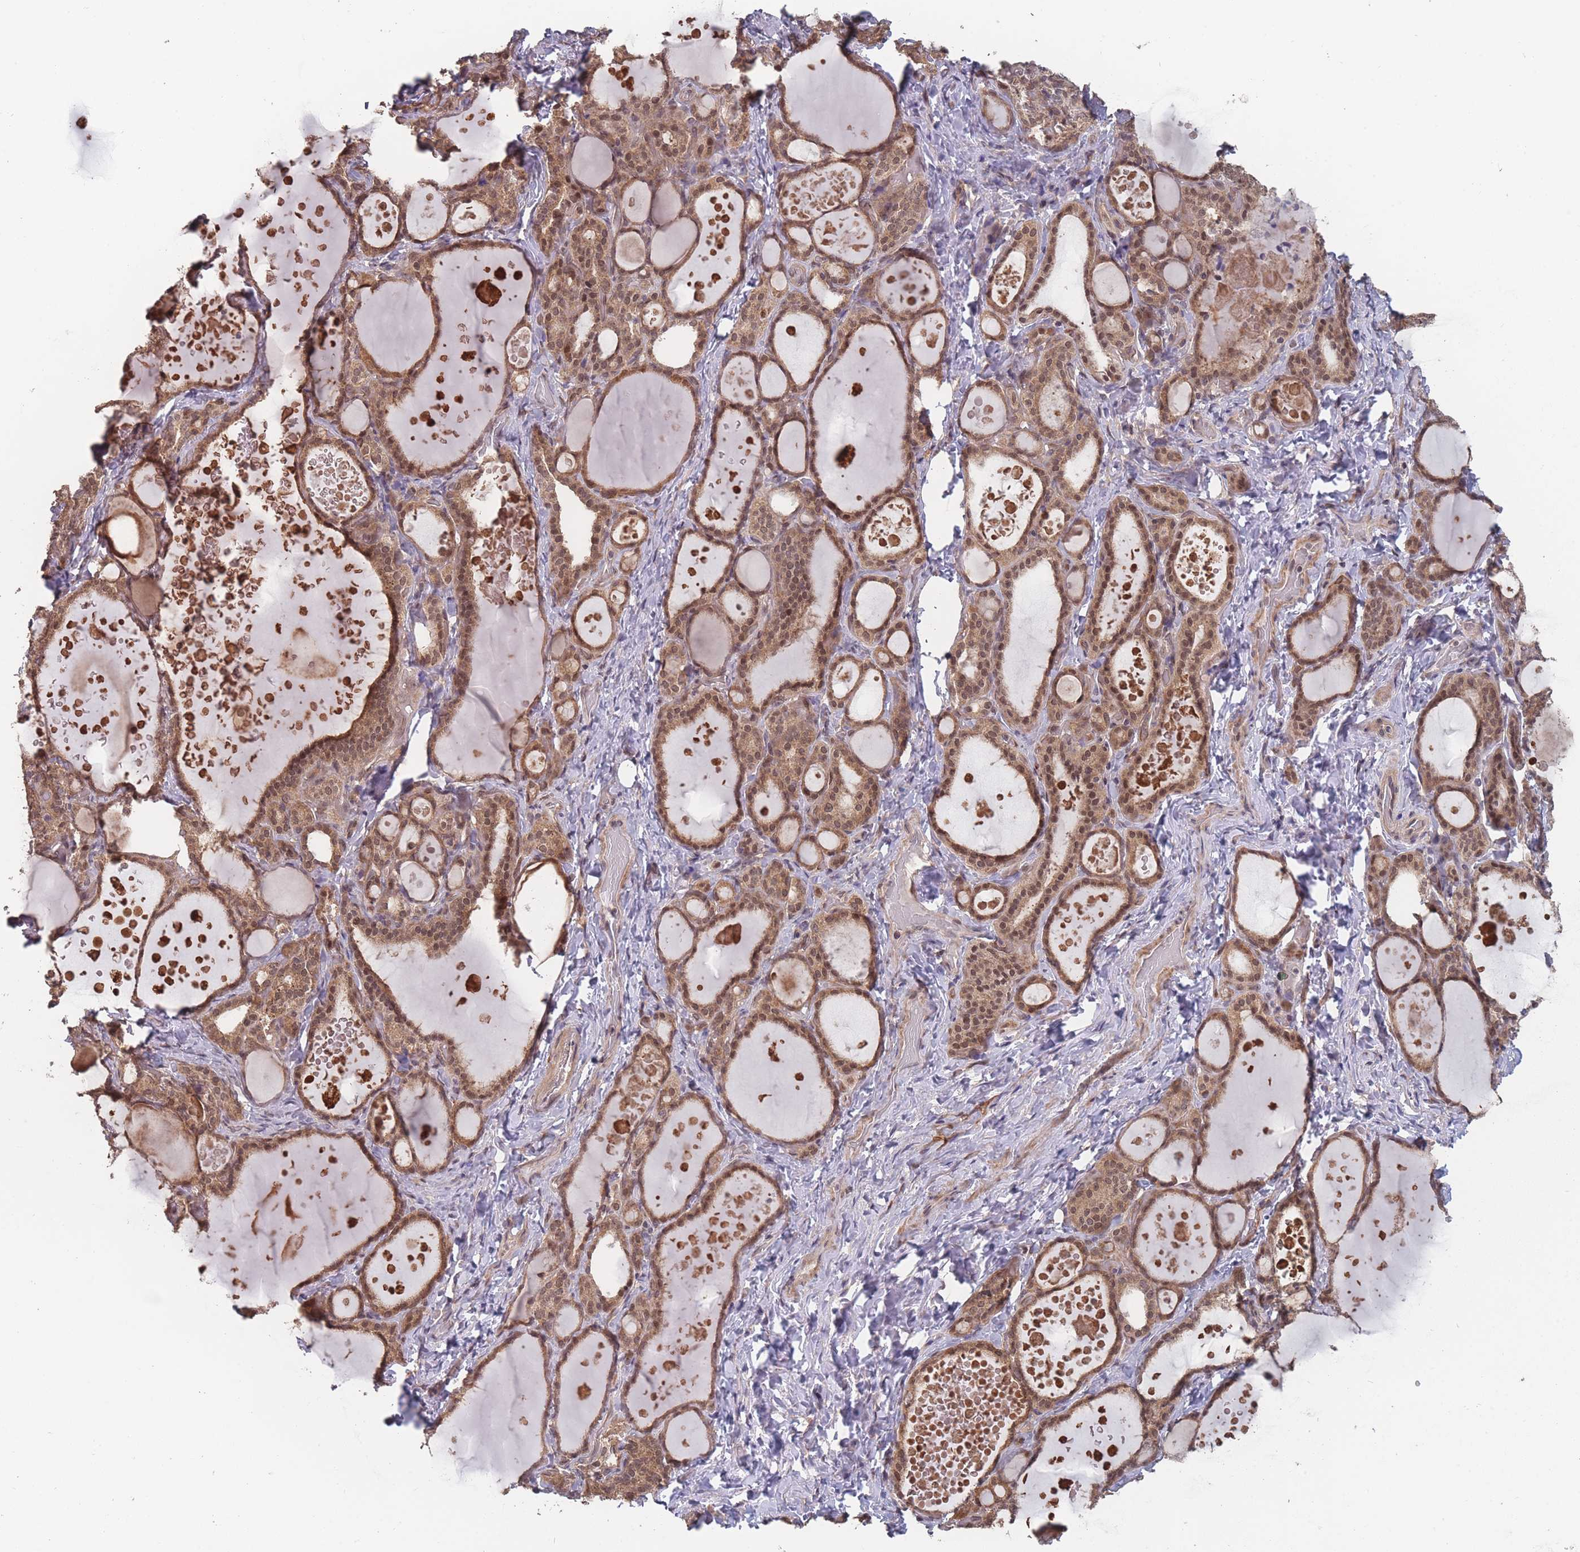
{"staining": {"intensity": "moderate", "quantity": ">75%", "location": "cytoplasmic/membranous,nuclear"}, "tissue": "thyroid gland", "cell_type": "Glandular cells", "image_type": "normal", "snomed": [{"axis": "morphology", "description": "Normal tissue, NOS"}, {"axis": "topography", "description": "Thyroid gland"}], "caption": "Immunohistochemical staining of normal human thyroid gland shows >75% levels of moderate cytoplasmic/membranous,nuclear protein positivity in approximately >75% of glandular cells.", "gene": "CNTRL", "patient": {"sex": "female", "age": 46}}